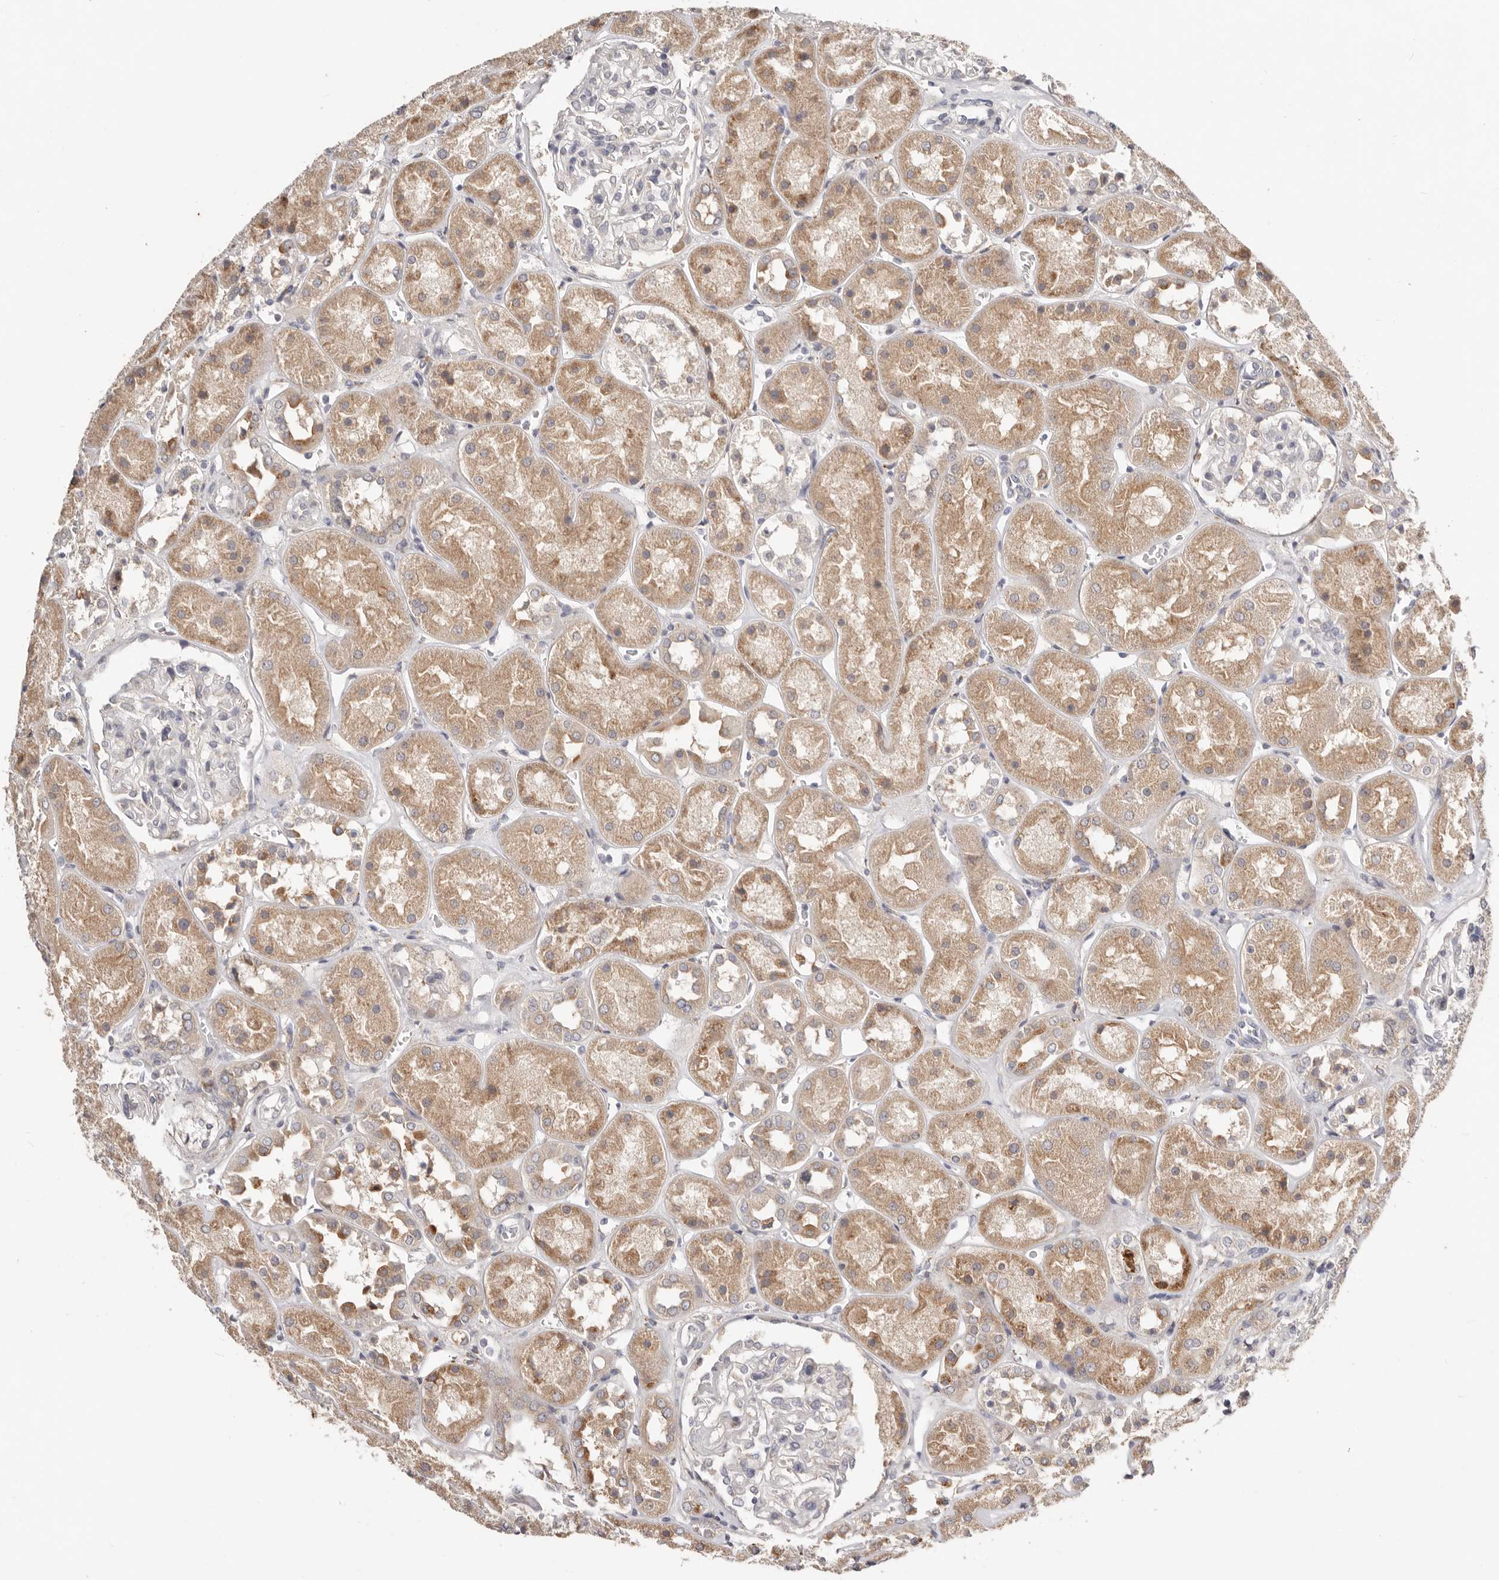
{"staining": {"intensity": "negative", "quantity": "none", "location": "none"}, "tissue": "kidney", "cell_type": "Cells in glomeruli", "image_type": "normal", "snomed": [{"axis": "morphology", "description": "Normal tissue, NOS"}, {"axis": "topography", "description": "Kidney"}], "caption": "Immunohistochemistry (IHC) micrograph of normal kidney stained for a protein (brown), which shows no expression in cells in glomeruli.", "gene": "WDR77", "patient": {"sex": "male", "age": 70}}